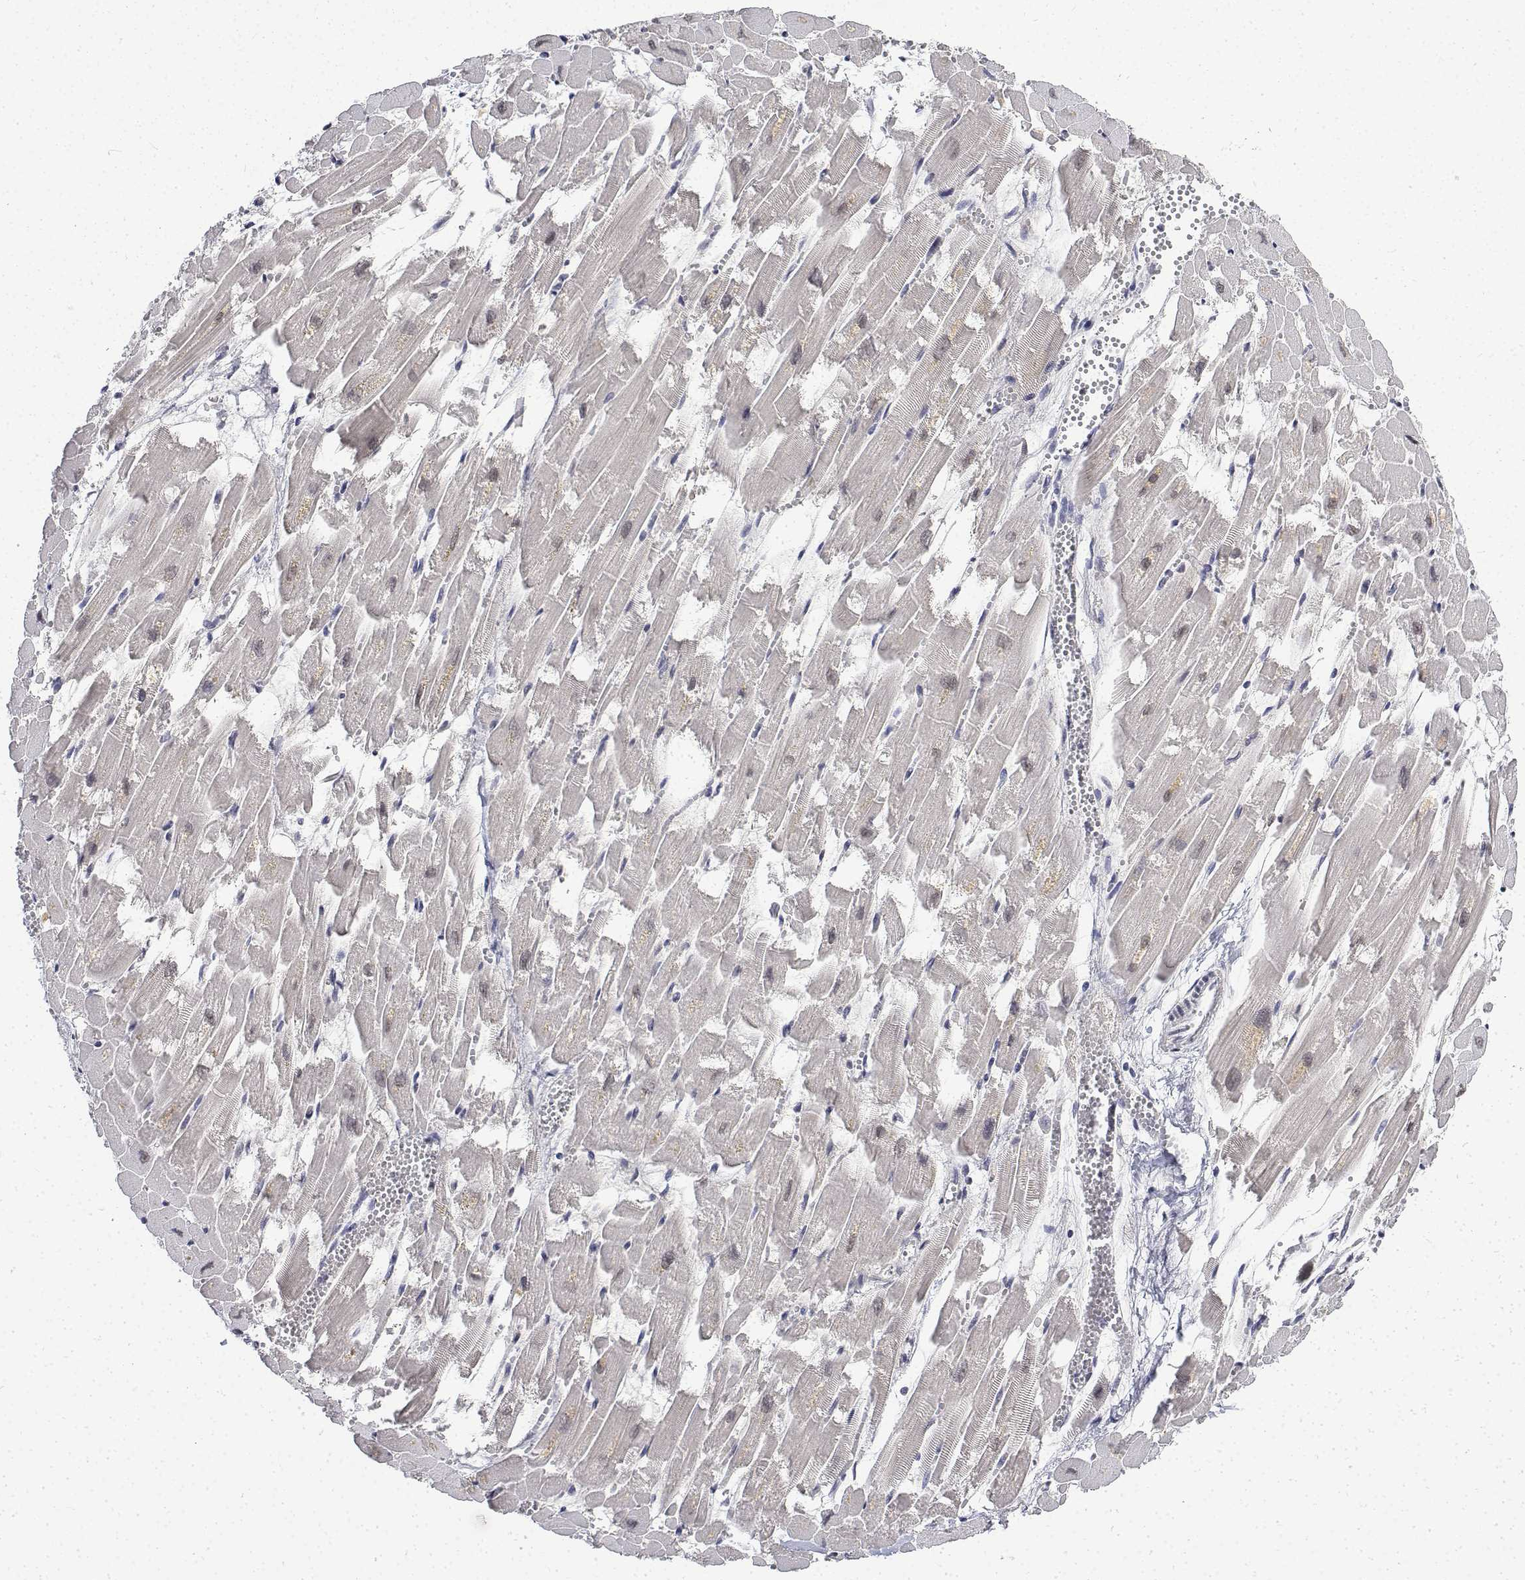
{"staining": {"intensity": "moderate", "quantity": "25%-75%", "location": "nuclear"}, "tissue": "heart muscle", "cell_type": "Cardiomyocytes", "image_type": "normal", "snomed": [{"axis": "morphology", "description": "Normal tissue, NOS"}, {"axis": "topography", "description": "Heart"}], "caption": "This photomicrograph displays unremarkable heart muscle stained with immunohistochemistry to label a protein in brown. The nuclear of cardiomyocytes show moderate positivity for the protein. Nuclei are counter-stained blue.", "gene": "ATRX", "patient": {"sex": "female", "age": 52}}